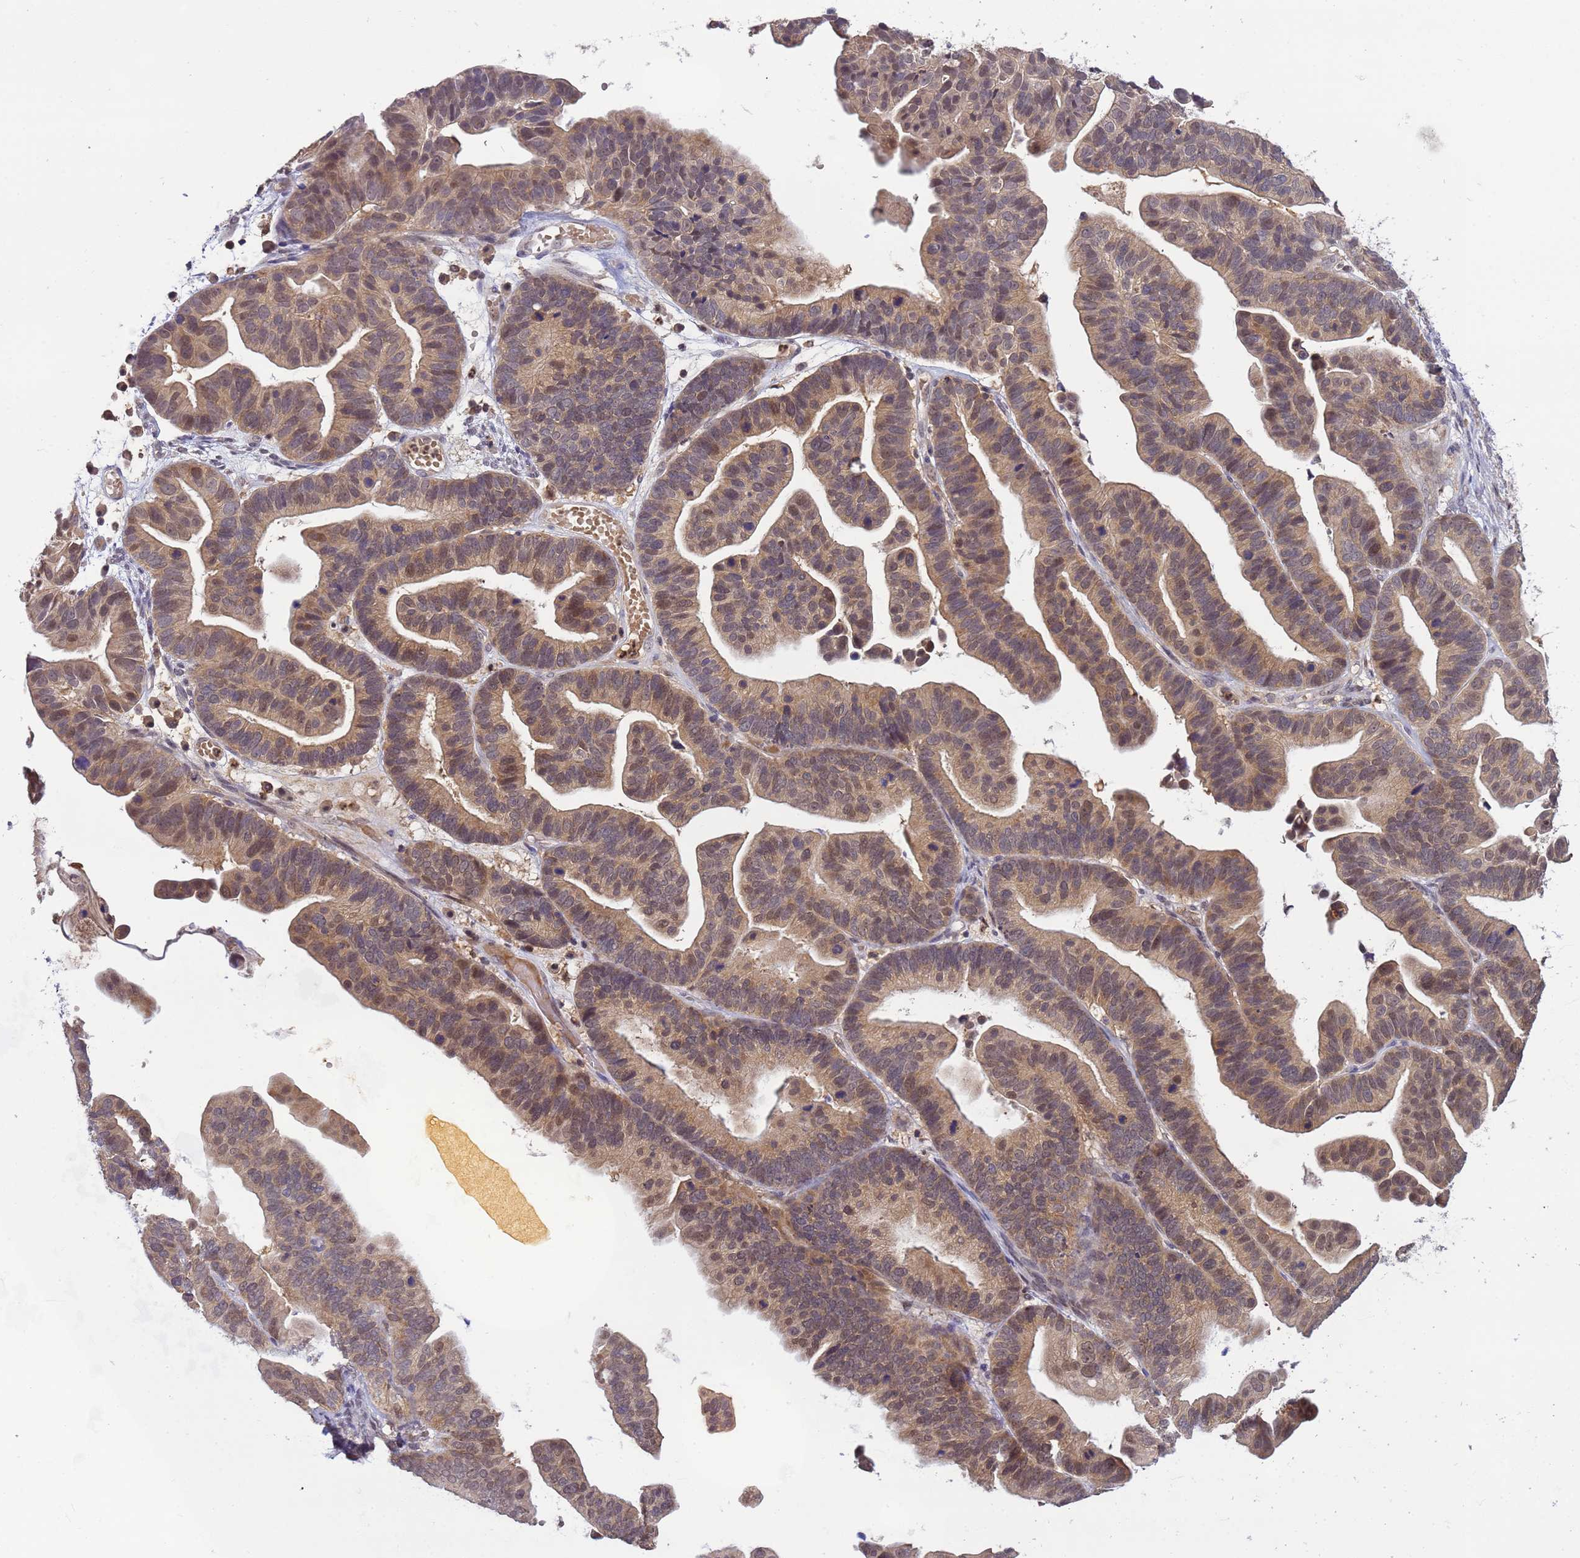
{"staining": {"intensity": "weak", "quantity": "25%-75%", "location": "cytoplasmic/membranous,nuclear"}, "tissue": "ovarian cancer", "cell_type": "Tumor cells", "image_type": "cancer", "snomed": [{"axis": "morphology", "description": "Cystadenocarcinoma, serous, NOS"}, {"axis": "topography", "description": "Ovary"}], "caption": "Serous cystadenocarcinoma (ovarian) stained with IHC displays weak cytoplasmic/membranous and nuclear staining in about 25%-75% of tumor cells.", "gene": "CD53", "patient": {"sex": "female", "age": 56}}